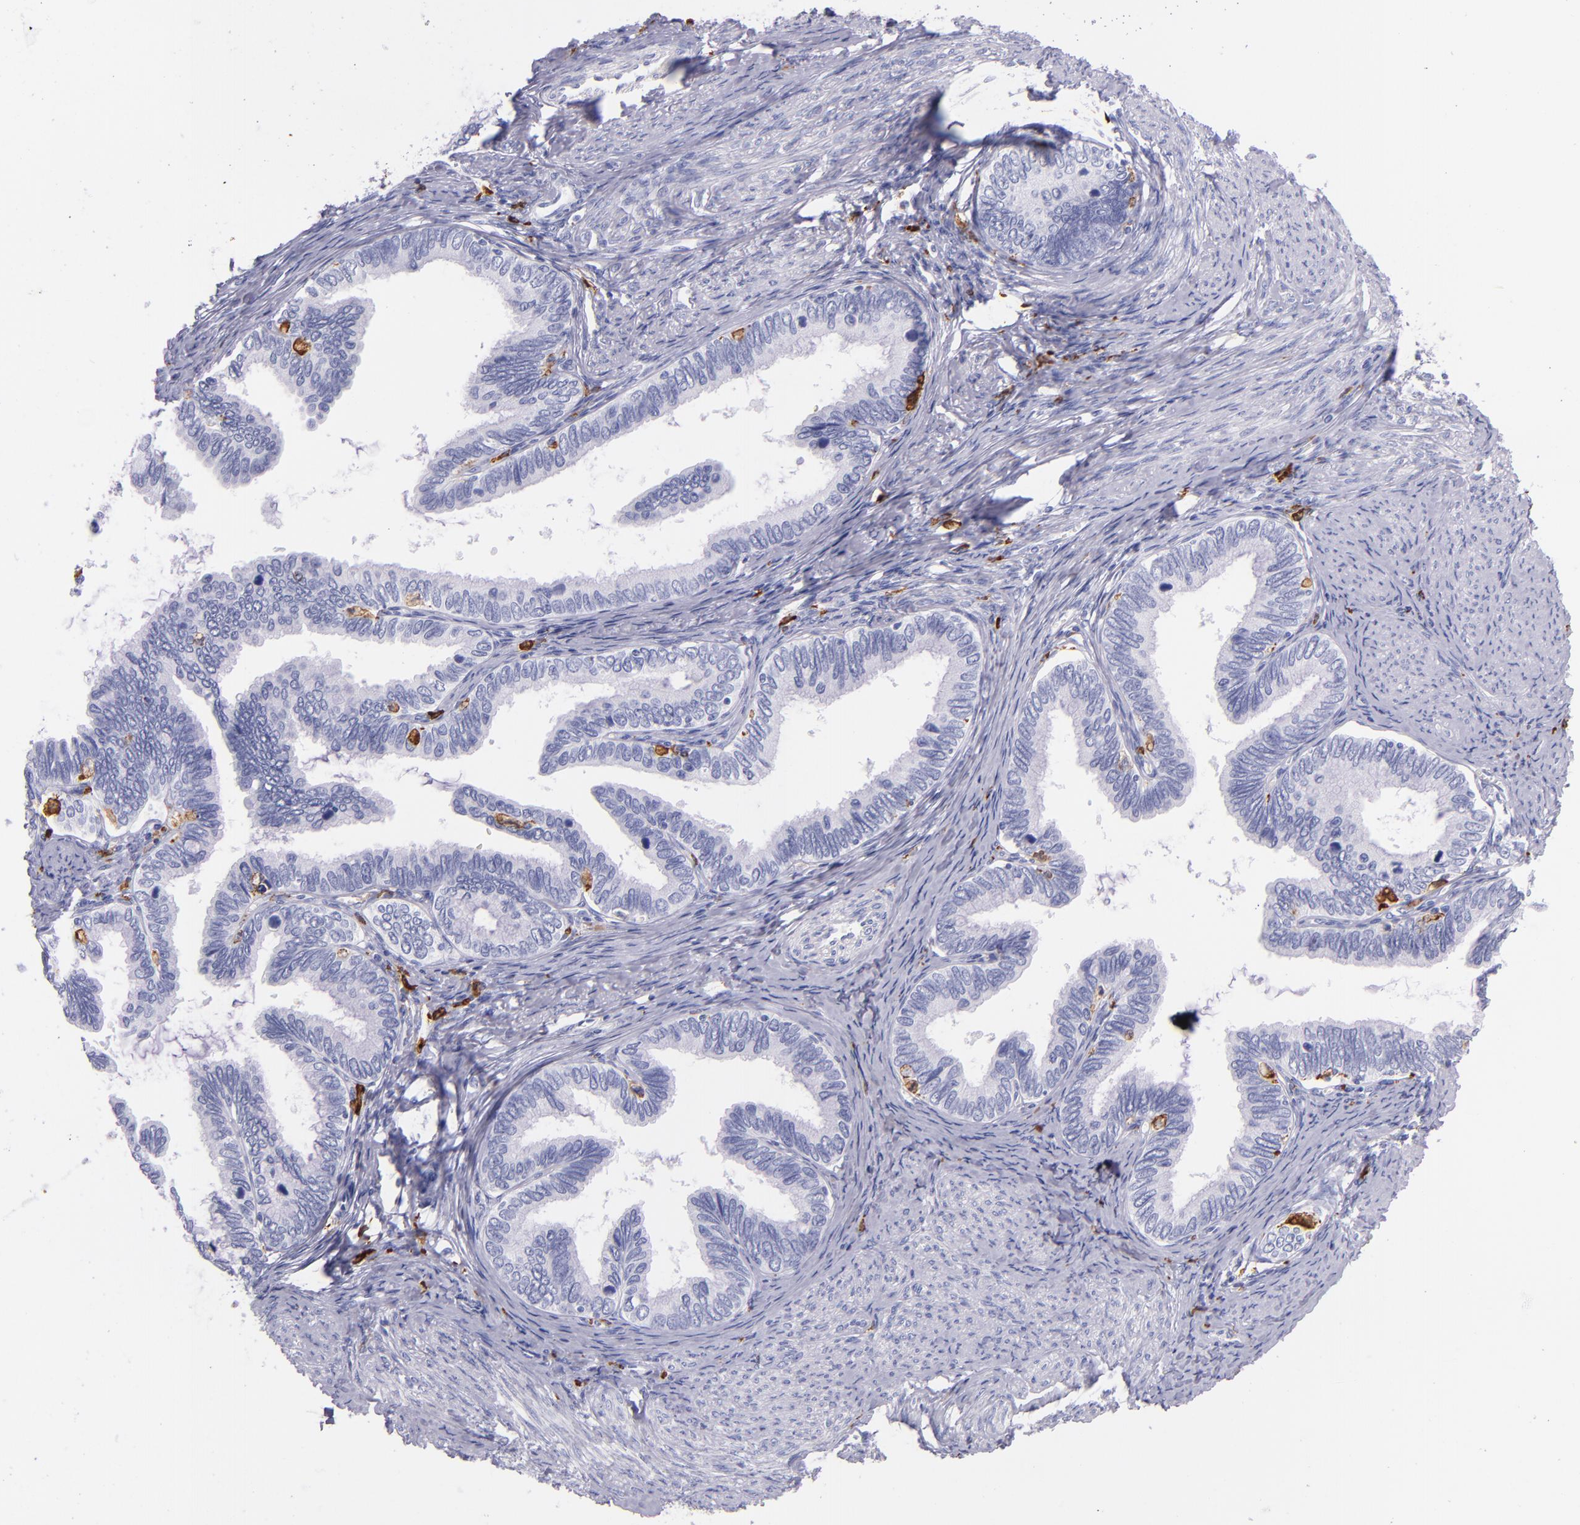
{"staining": {"intensity": "negative", "quantity": "none", "location": "none"}, "tissue": "cervical cancer", "cell_type": "Tumor cells", "image_type": "cancer", "snomed": [{"axis": "morphology", "description": "Adenocarcinoma, NOS"}, {"axis": "topography", "description": "Cervix"}], "caption": "Human cervical cancer stained for a protein using immunohistochemistry (IHC) demonstrates no staining in tumor cells.", "gene": "CD163", "patient": {"sex": "female", "age": 49}}